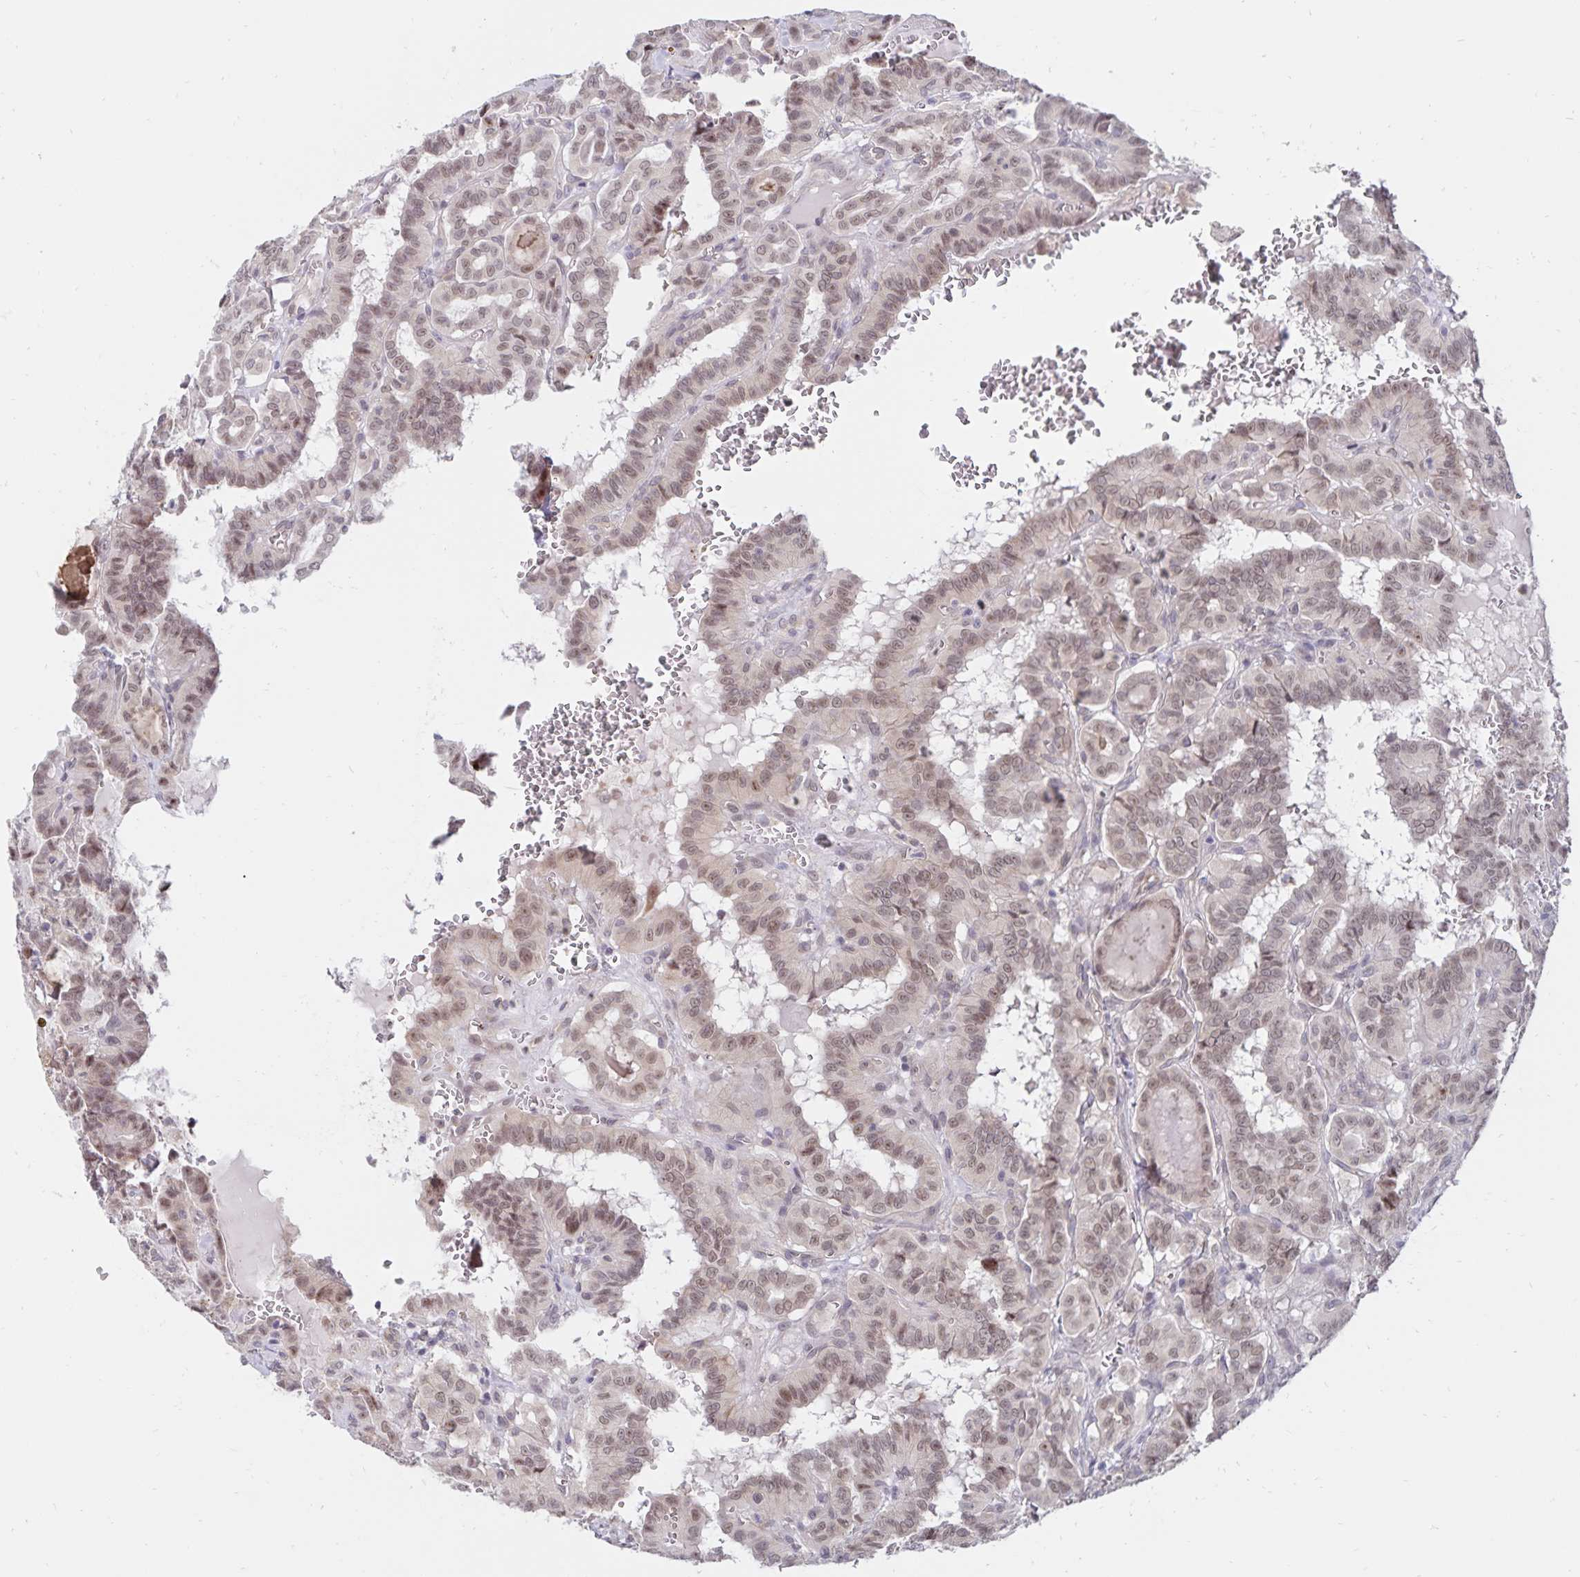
{"staining": {"intensity": "weak", "quantity": ">75%", "location": "nuclear"}, "tissue": "thyroid cancer", "cell_type": "Tumor cells", "image_type": "cancer", "snomed": [{"axis": "morphology", "description": "Papillary adenocarcinoma, NOS"}, {"axis": "topography", "description": "Thyroid gland"}], "caption": "Immunohistochemical staining of thyroid papillary adenocarcinoma exhibits low levels of weak nuclear protein staining in approximately >75% of tumor cells.", "gene": "ATP2A2", "patient": {"sex": "female", "age": 21}}